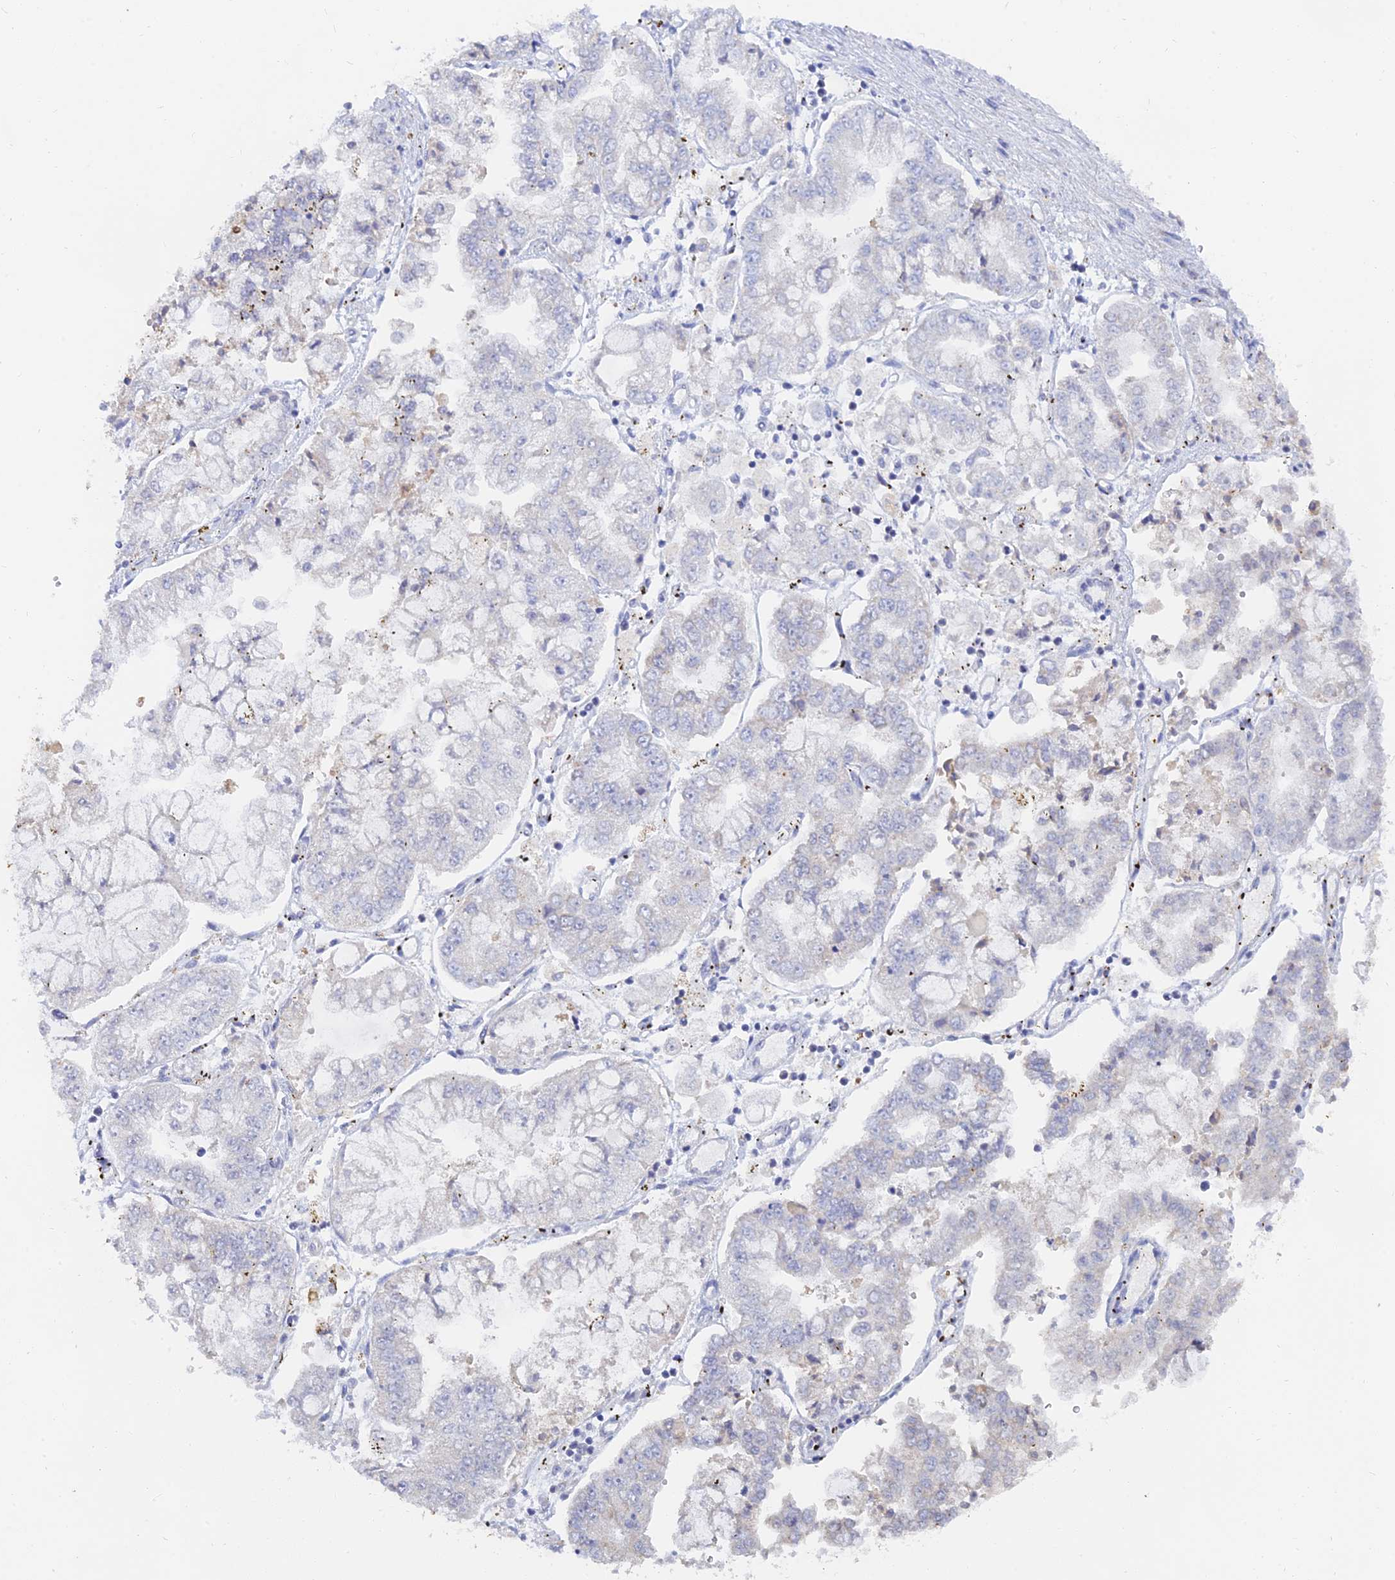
{"staining": {"intensity": "negative", "quantity": "none", "location": "none"}, "tissue": "stomach cancer", "cell_type": "Tumor cells", "image_type": "cancer", "snomed": [{"axis": "morphology", "description": "Adenocarcinoma, NOS"}, {"axis": "topography", "description": "Stomach"}], "caption": "There is no significant expression in tumor cells of adenocarcinoma (stomach). Nuclei are stained in blue.", "gene": "LRIF1", "patient": {"sex": "male", "age": 76}}